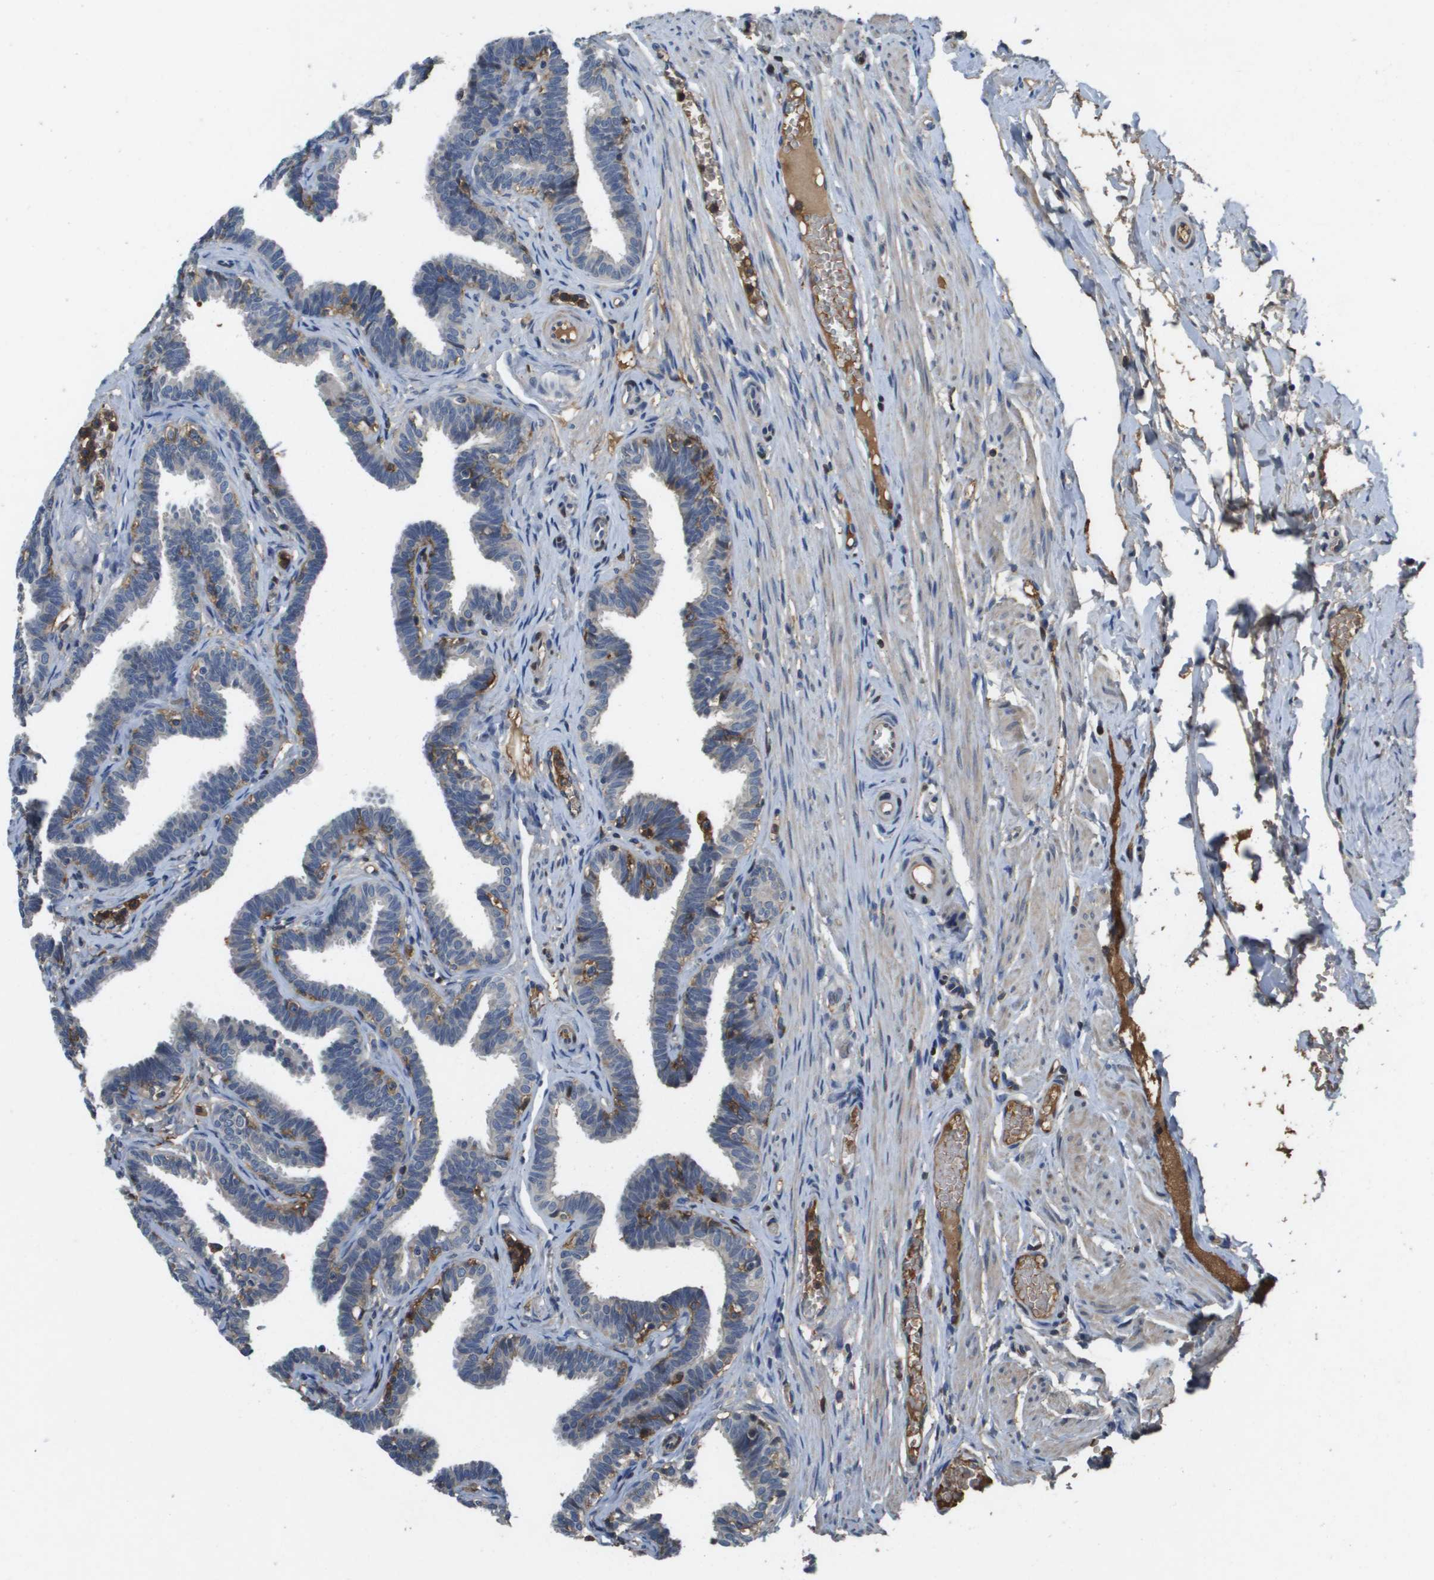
{"staining": {"intensity": "moderate", "quantity": "25%-75%", "location": "cytoplasmic/membranous"}, "tissue": "fallopian tube", "cell_type": "Glandular cells", "image_type": "normal", "snomed": [{"axis": "morphology", "description": "Normal tissue, NOS"}, {"axis": "topography", "description": "Fallopian tube"}, {"axis": "topography", "description": "Ovary"}], "caption": "Moderate cytoplasmic/membranous staining for a protein is seen in about 25%-75% of glandular cells of benign fallopian tube using IHC.", "gene": "SLC16A3", "patient": {"sex": "female", "age": 23}}